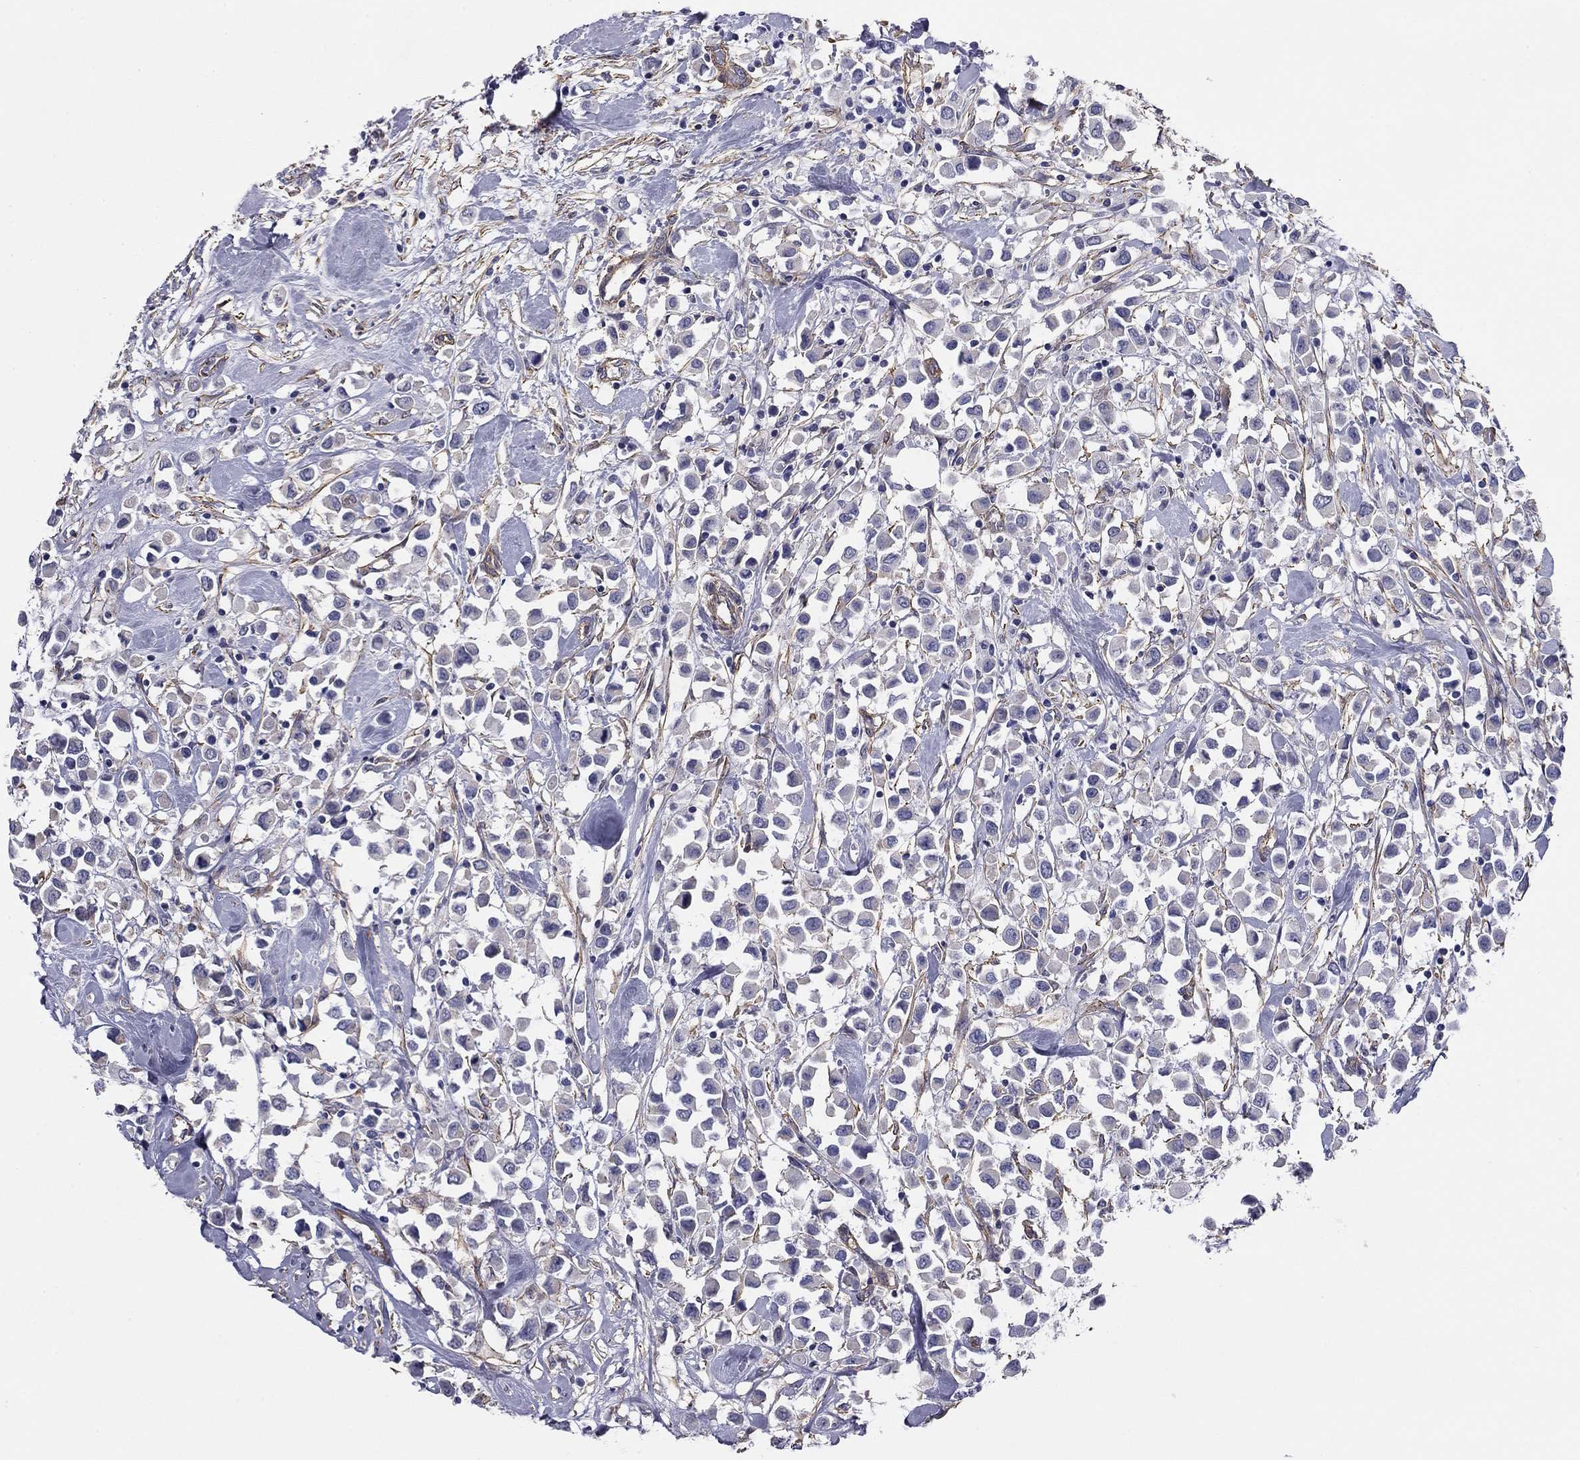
{"staining": {"intensity": "negative", "quantity": "none", "location": "none"}, "tissue": "breast cancer", "cell_type": "Tumor cells", "image_type": "cancer", "snomed": [{"axis": "morphology", "description": "Duct carcinoma"}, {"axis": "topography", "description": "Breast"}], "caption": "Immunohistochemistry (IHC) of human intraductal carcinoma (breast) displays no positivity in tumor cells.", "gene": "TCHH", "patient": {"sex": "female", "age": 61}}